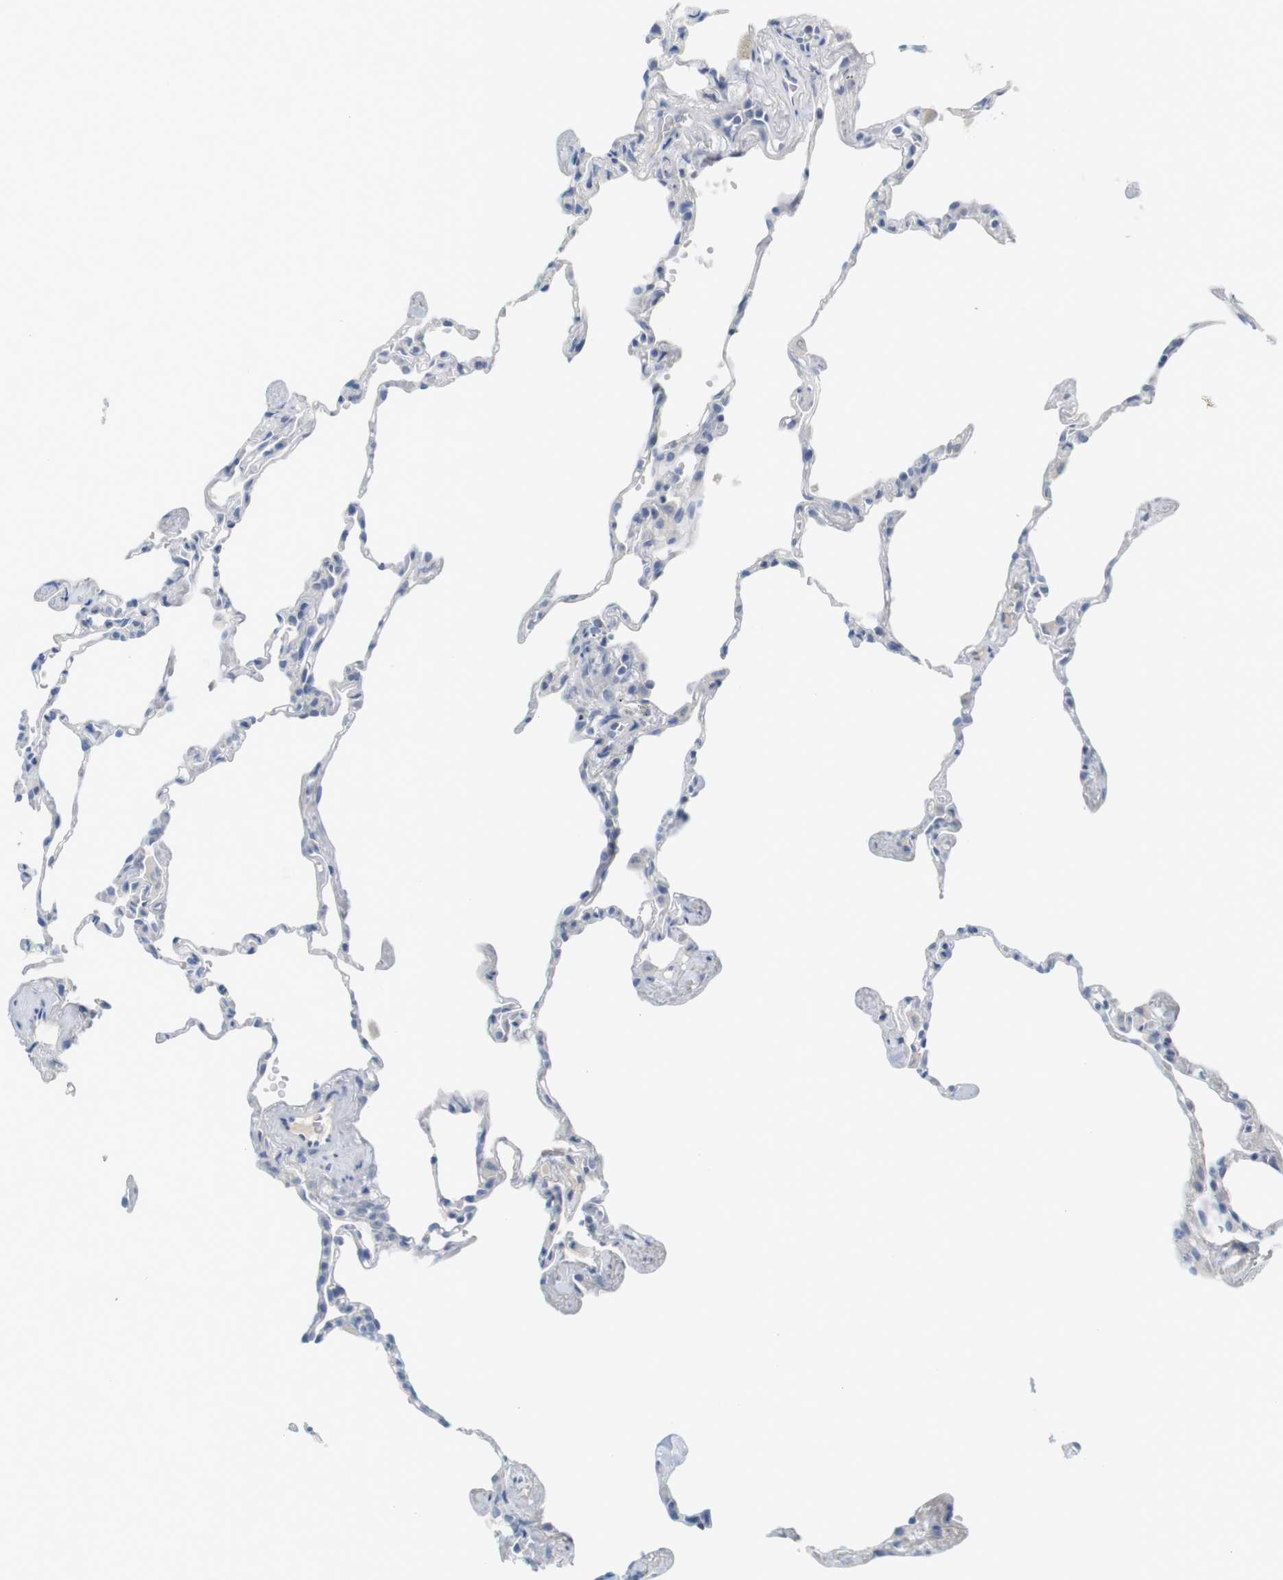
{"staining": {"intensity": "negative", "quantity": "none", "location": "none"}, "tissue": "lung", "cell_type": "Alveolar cells", "image_type": "normal", "snomed": [{"axis": "morphology", "description": "Normal tissue, NOS"}, {"axis": "topography", "description": "Lung"}], "caption": "DAB (3,3'-diaminobenzidine) immunohistochemical staining of normal lung exhibits no significant staining in alveolar cells.", "gene": "RGS9", "patient": {"sex": "male", "age": 59}}